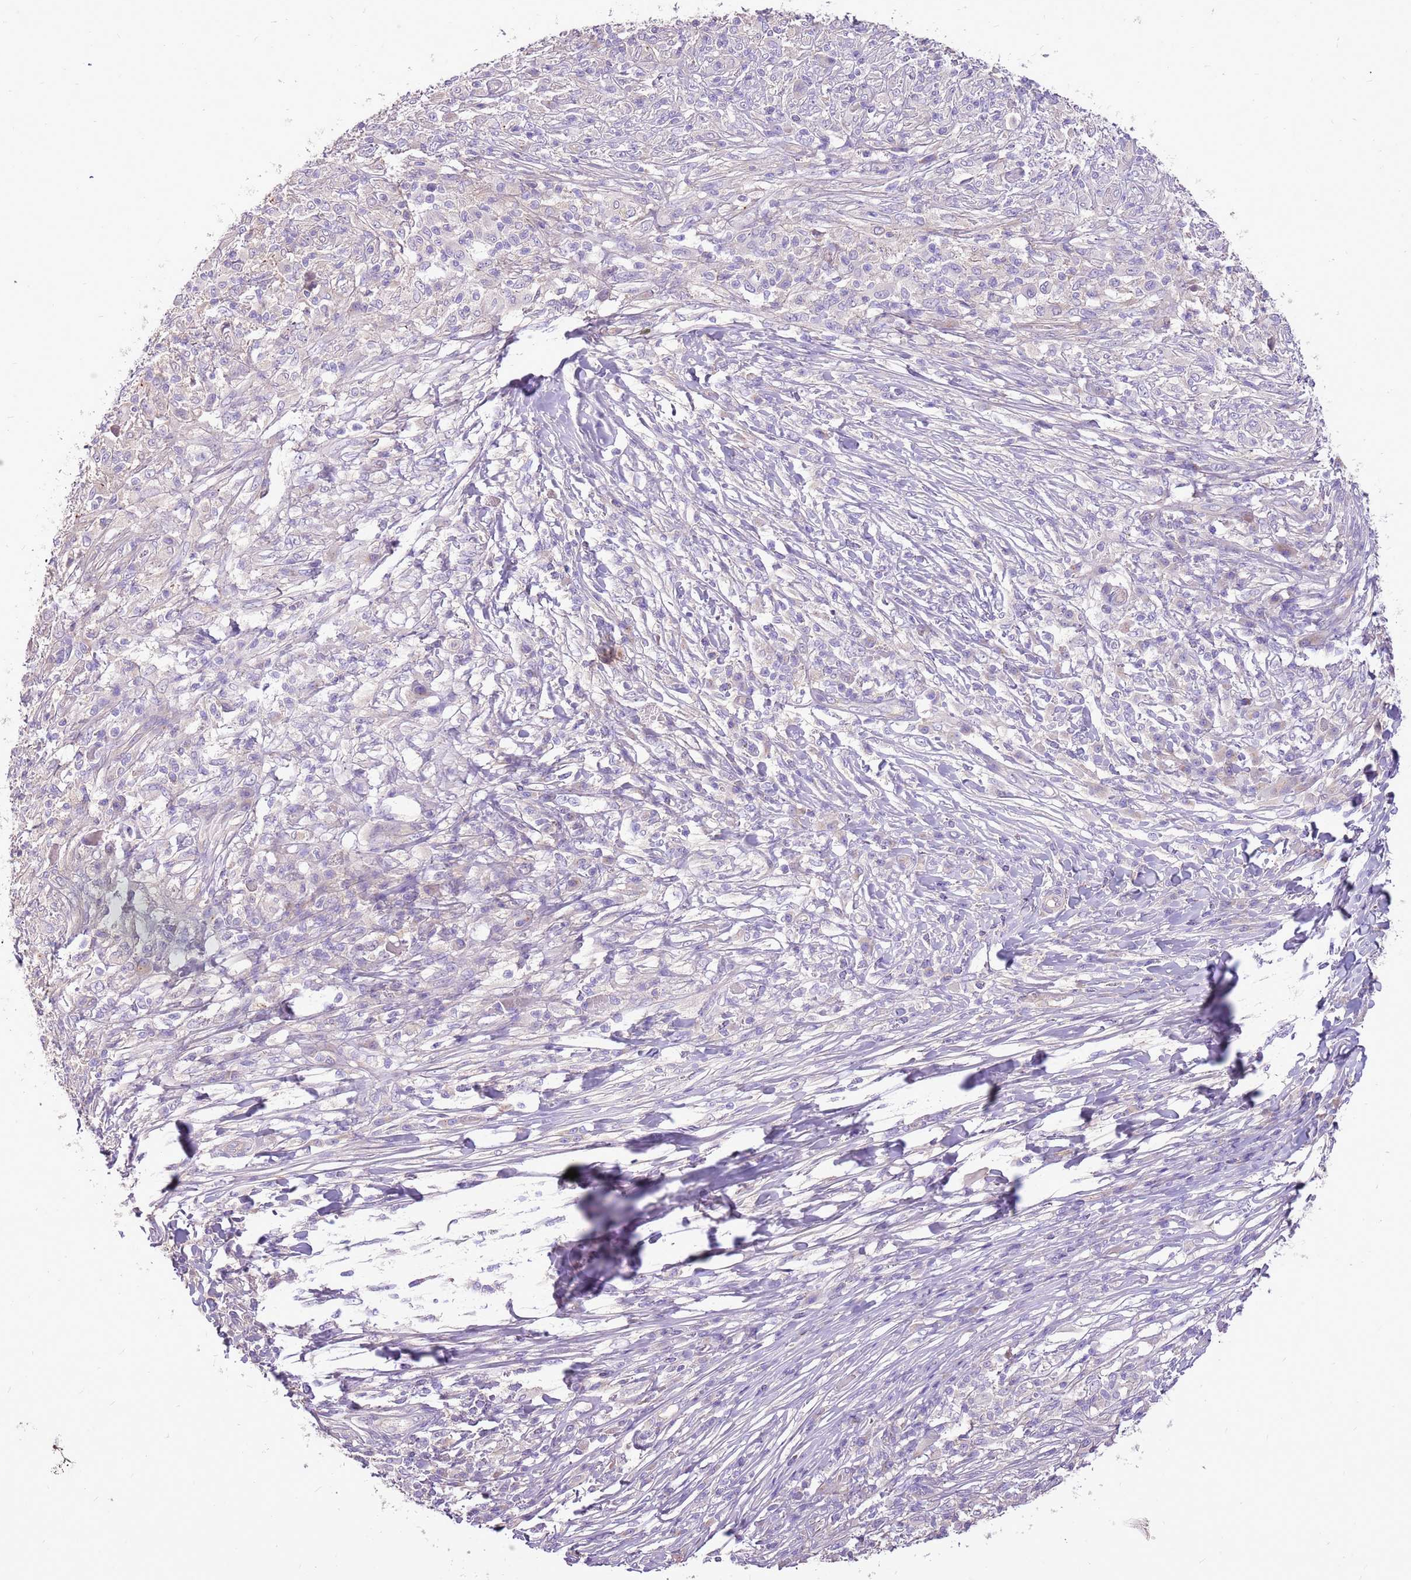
{"staining": {"intensity": "negative", "quantity": "none", "location": "none"}, "tissue": "melanoma", "cell_type": "Tumor cells", "image_type": "cancer", "snomed": [{"axis": "morphology", "description": "Malignant melanoma, NOS"}, {"axis": "topography", "description": "Skin"}], "caption": "Immunohistochemical staining of human malignant melanoma demonstrates no significant expression in tumor cells. (DAB IHC visualized using brightfield microscopy, high magnification).", "gene": "WASHC4", "patient": {"sex": "male", "age": 66}}